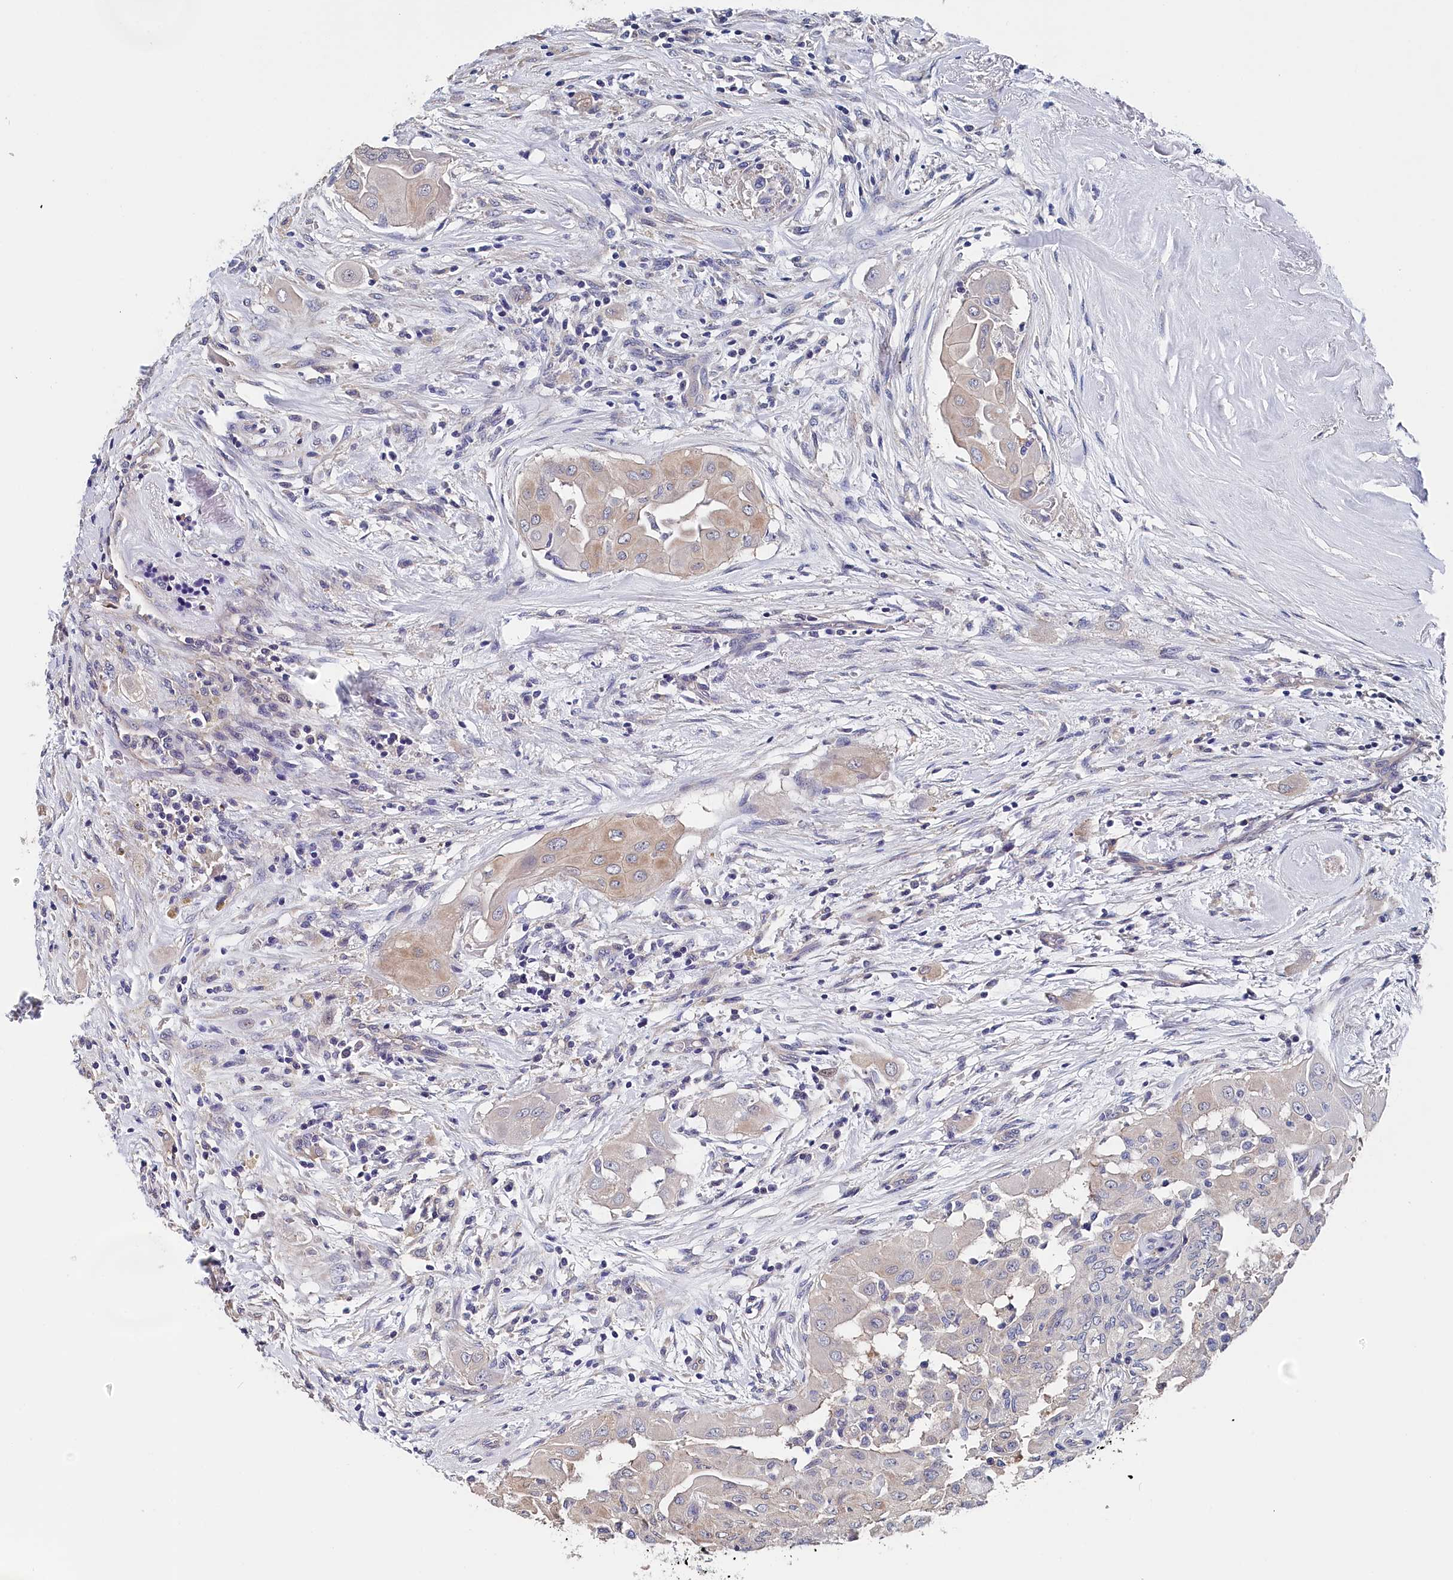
{"staining": {"intensity": "weak", "quantity": "25%-75%", "location": "cytoplasmic/membranous"}, "tissue": "thyroid cancer", "cell_type": "Tumor cells", "image_type": "cancer", "snomed": [{"axis": "morphology", "description": "Papillary adenocarcinoma, NOS"}, {"axis": "topography", "description": "Thyroid gland"}], "caption": "This image reveals immunohistochemistry staining of human thyroid cancer, with low weak cytoplasmic/membranous staining in approximately 25%-75% of tumor cells.", "gene": "BHMT", "patient": {"sex": "female", "age": 59}}